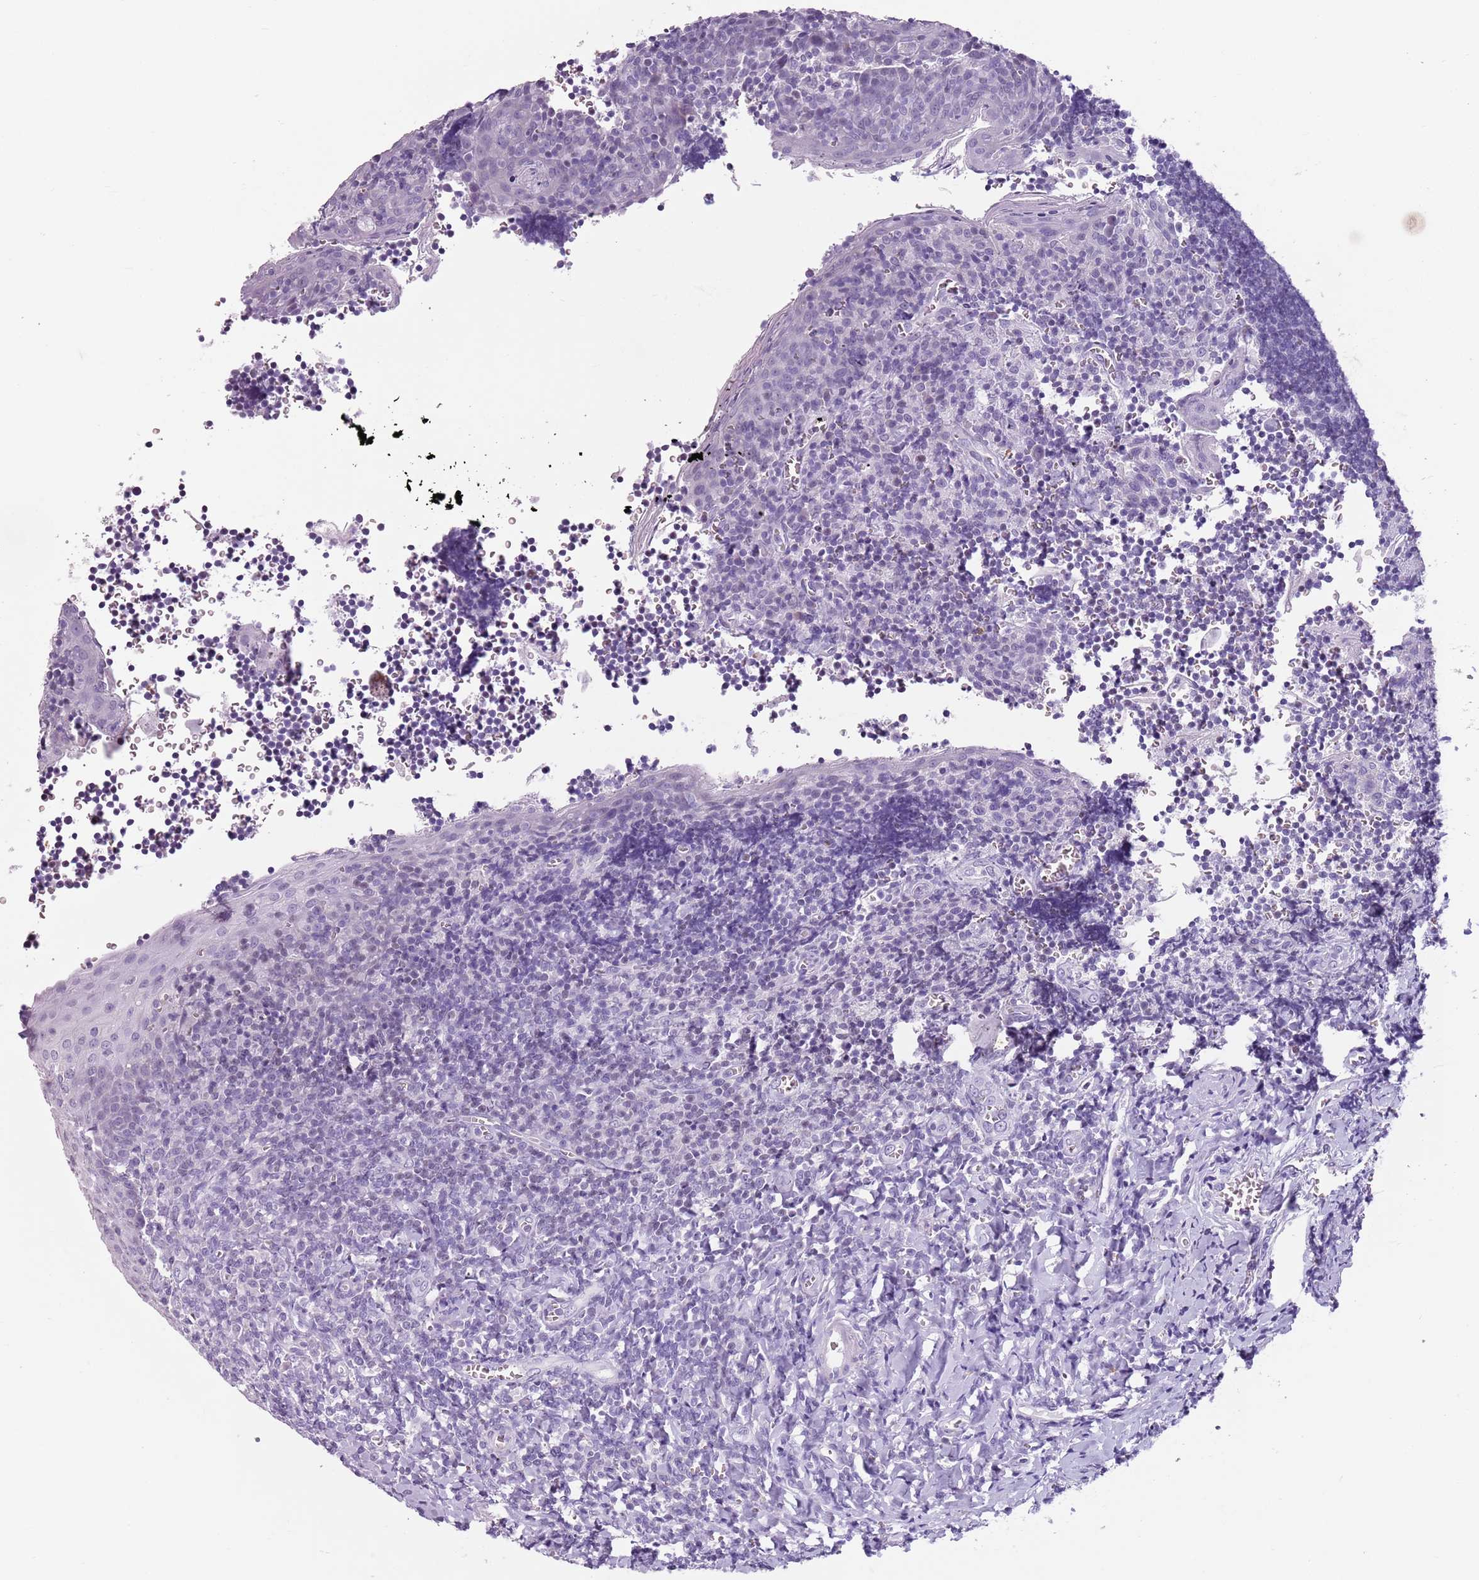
{"staining": {"intensity": "negative", "quantity": "none", "location": "none"}, "tissue": "tonsil", "cell_type": "Germinal center cells", "image_type": "normal", "snomed": [{"axis": "morphology", "description": "Normal tissue, NOS"}, {"axis": "topography", "description": "Tonsil"}], "caption": "The immunohistochemistry image has no significant expression in germinal center cells of tonsil.", "gene": "SPESP1", "patient": {"sex": "male", "age": 27}}